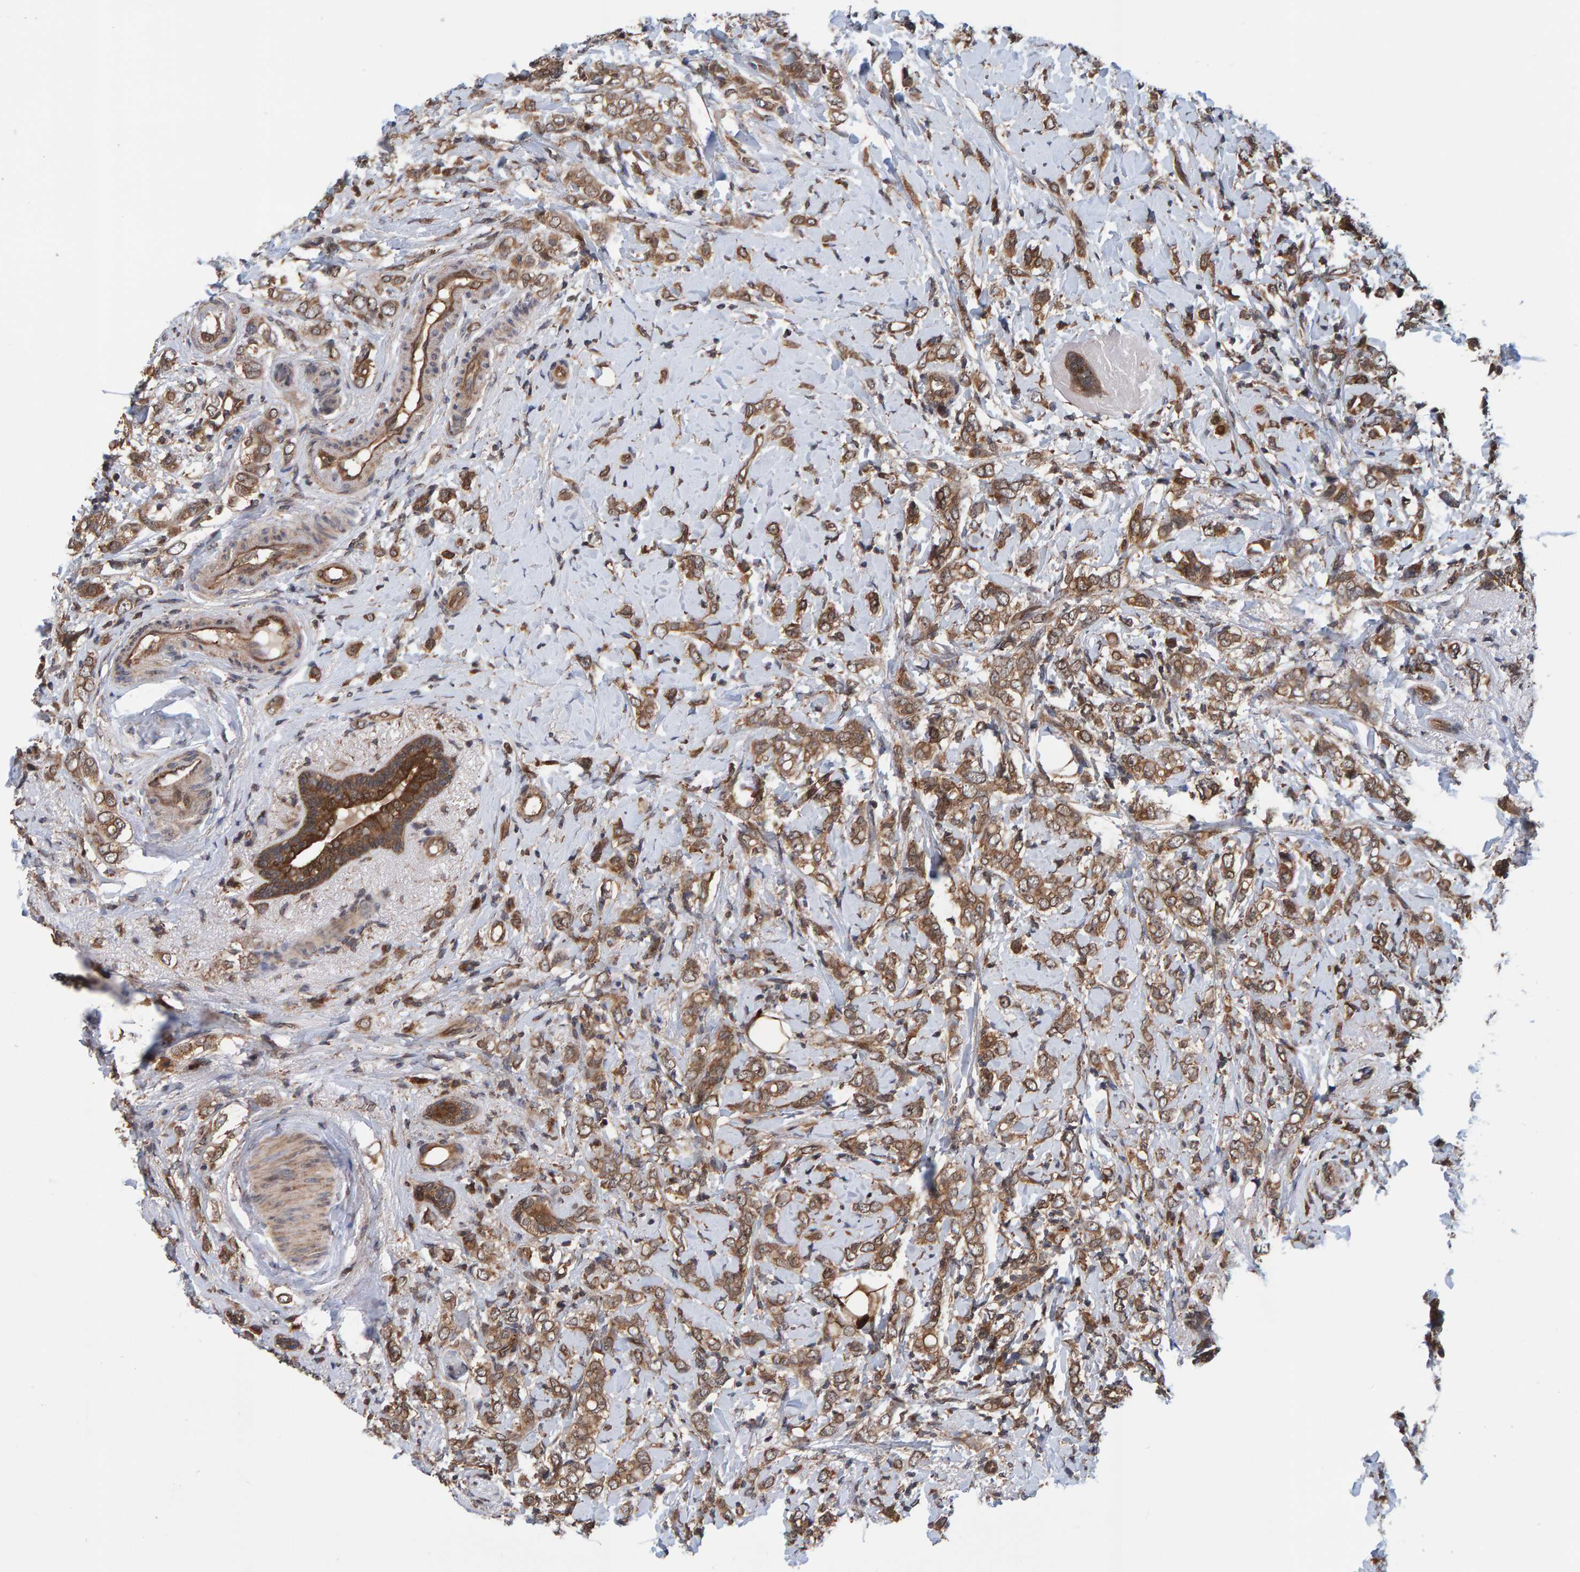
{"staining": {"intensity": "moderate", "quantity": ">75%", "location": "cytoplasmic/membranous"}, "tissue": "breast cancer", "cell_type": "Tumor cells", "image_type": "cancer", "snomed": [{"axis": "morphology", "description": "Normal tissue, NOS"}, {"axis": "morphology", "description": "Lobular carcinoma"}, {"axis": "topography", "description": "Breast"}], "caption": "Immunohistochemistry (IHC) (DAB) staining of lobular carcinoma (breast) shows moderate cytoplasmic/membranous protein staining in approximately >75% of tumor cells.", "gene": "SCRN2", "patient": {"sex": "female", "age": 47}}